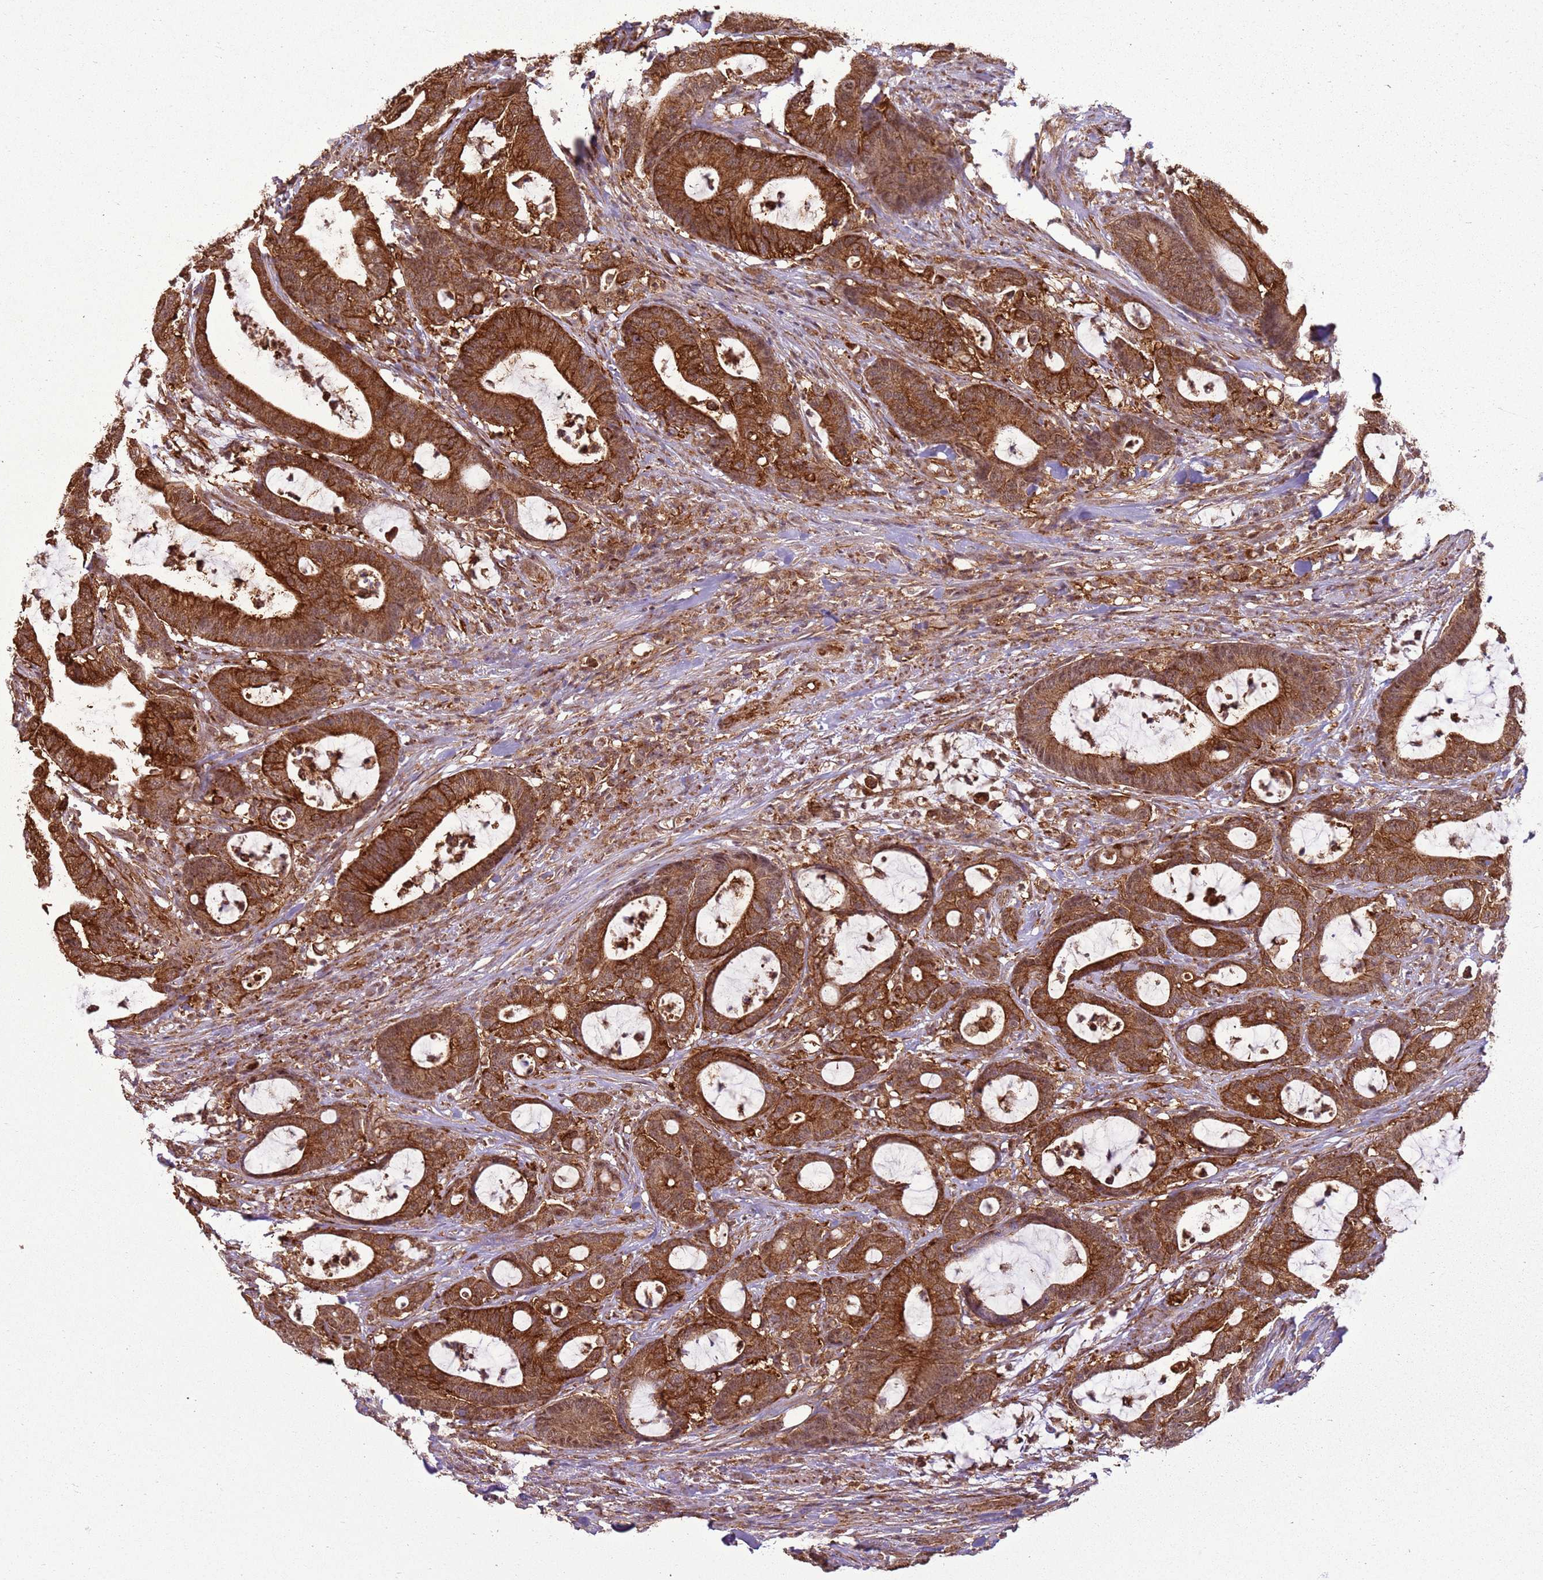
{"staining": {"intensity": "strong", "quantity": ">75%", "location": "cytoplasmic/membranous"}, "tissue": "colorectal cancer", "cell_type": "Tumor cells", "image_type": "cancer", "snomed": [{"axis": "morphology", "description": "Adenocarcinoma, NOS"}, {"axis": "topography", "description": "Colon"}], "caption": "Brown immunohistochemical staining in human colorectal cancer (adenocarcinoma) exhibits strong cytoplasmic/membranous expression in about >75% of tumor cells. Ihc stains the protein of interest in brown and the nuclei are stained blue.", "gene": "GABRE", "patient": {"sex": "female", "age": 84}}